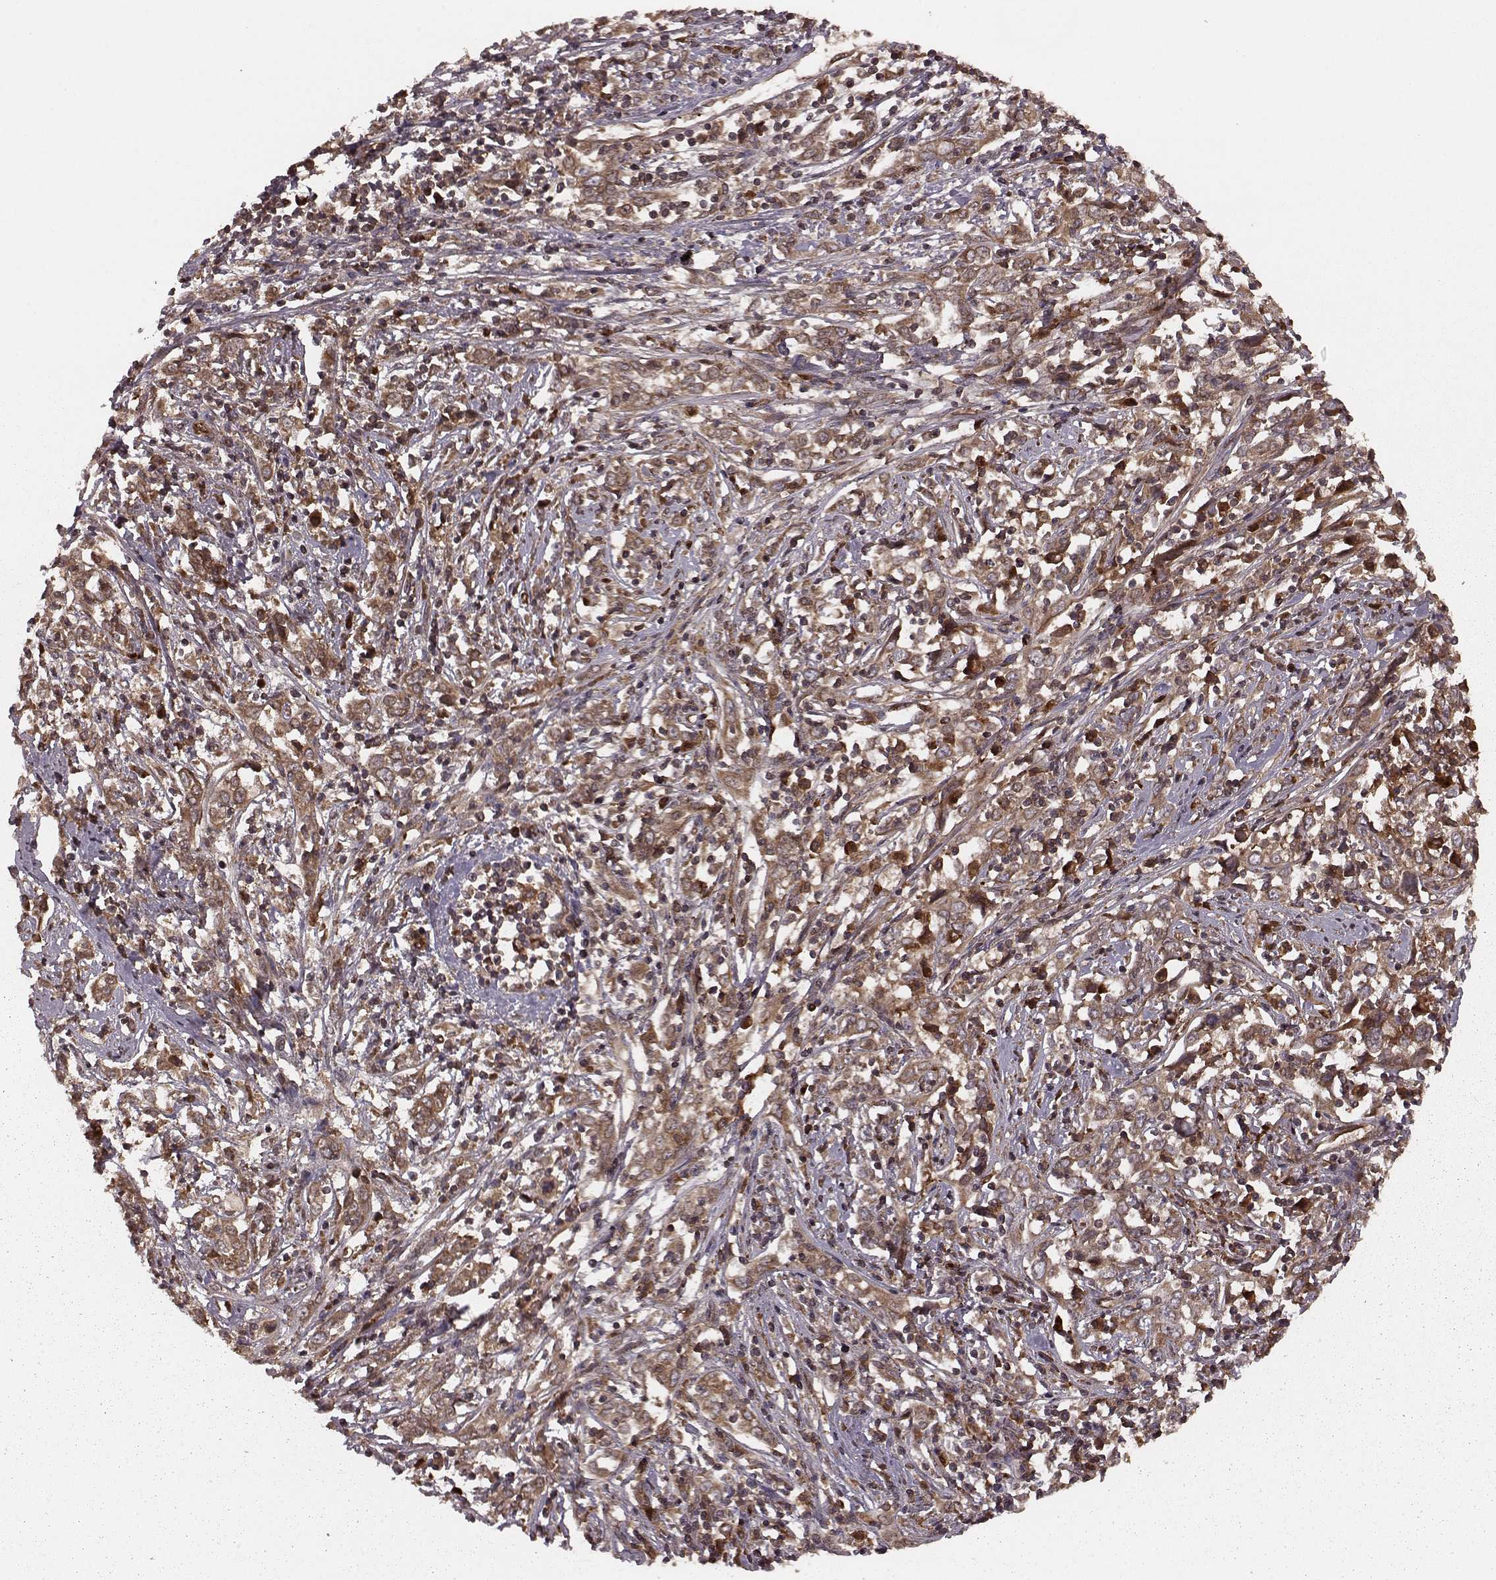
{"staining": {"intensity": "moderate", "quantity": ">75%", "location": "cytoplasmic/membranous"}, "tissue": "cervical cancer", "cell_type": "Tumor cells", "image_type": "cancer", "snomed": [{"axis": "morphology", "description": "Adenocarcinoma, NOS"}, {"axis": "topography", "description": "Cervix"}], "caption": "Immunohistochemistry staining of cervical cancer, which reveals medium levels of moderate cytoplasmic/membranous staining in approximately >75% of tumor cells indicating moderate cytoplasmic/membranous protein staining. The staining was performed using DAB (3,3'-diaminobenzidine) (brown) for protein detection and nuclei were counterstained in hematoxylin (blue).", "gene": "AGPAT1", "patient": {"sex": "female", "age": 40}}